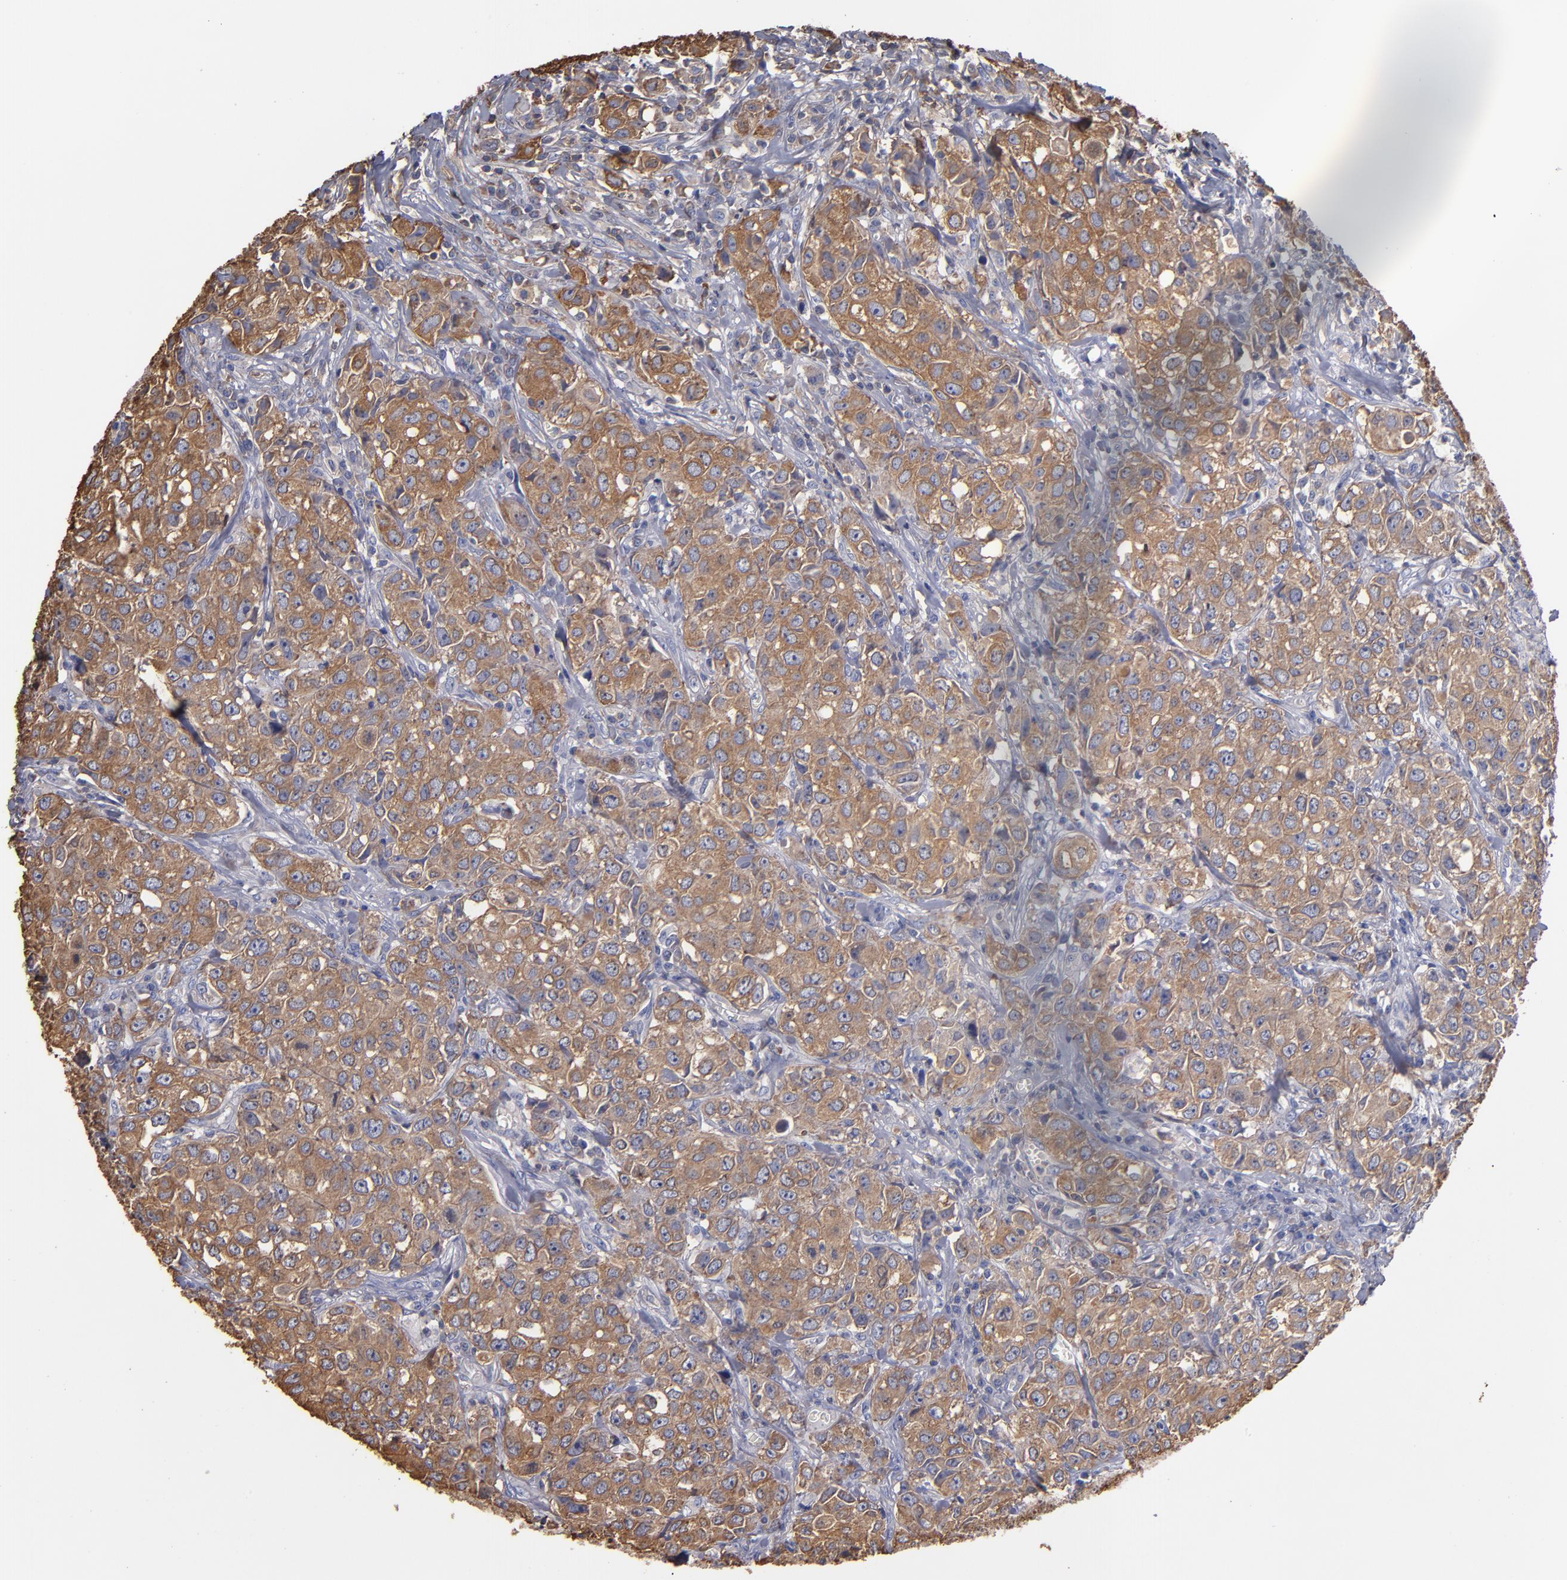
{"staining": {"intensity": "moderate", "quantity": ">75%", "location": "cytoplasmic/membranous"}, "tissue": "urothelial cancer", "cell_type": "Tumor cells", "image_type": "cancer", "snomed": [{"axis": "morphology", "description": "Urothelial carcinoma, High grade"}, {"axis": "topography", "description": "Urinary bladder"}], "caption": "Human urothelial cancer stained with a brown dye displays moderate cytoplasmic/membranous positive expression in about >75% of tumor cells.", "gene": "ESYT2", "patient": {"sex": "female", "age": 75}}